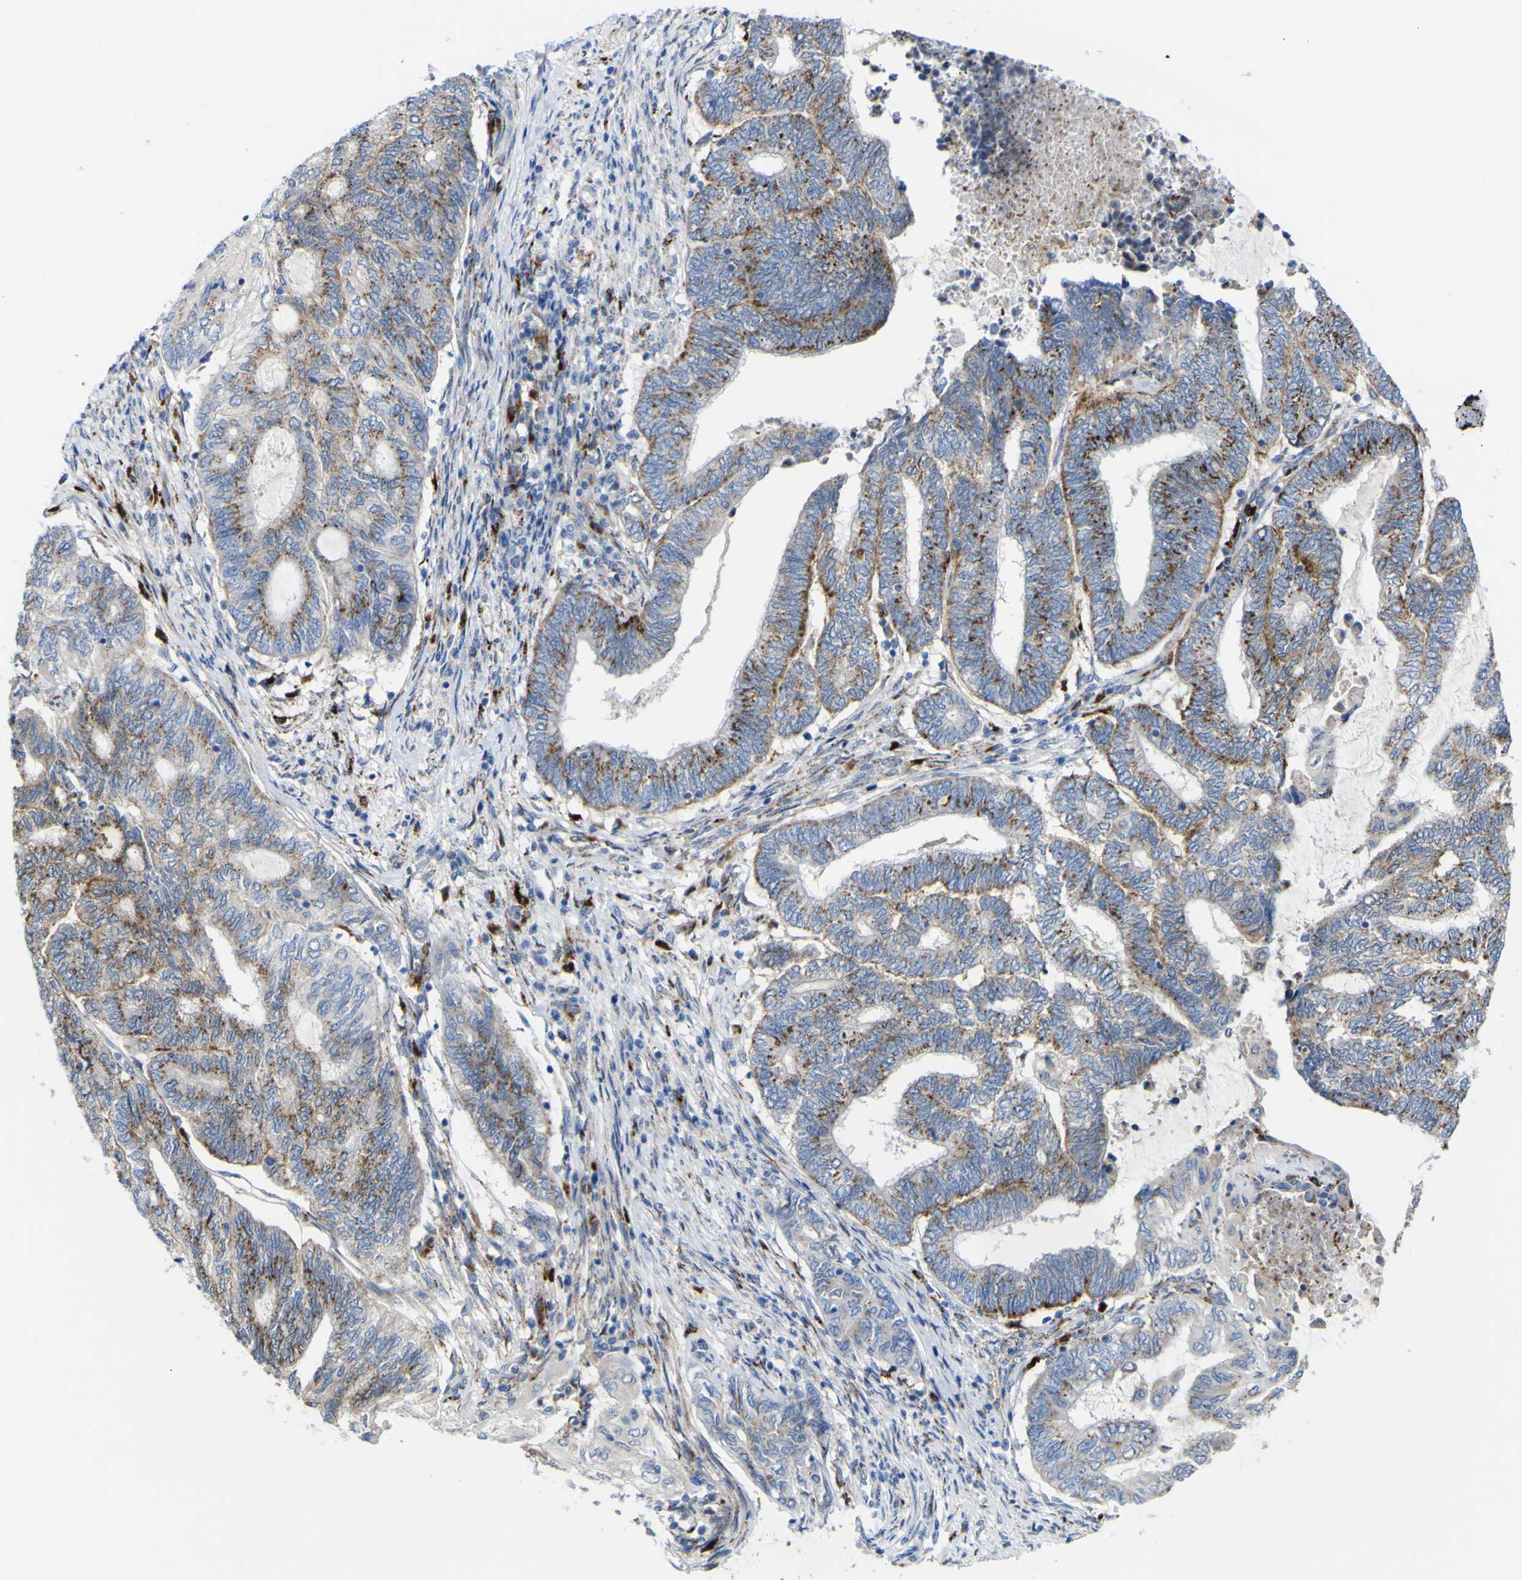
{"staining": {"intensity": "moderate", "quantity": ">75%", "location": "cytoplasmic/membranous"}, "tissue": "endometrial cancer", "cell_type": "Tumor cells", "image_type": "cancer", "snomed": [{"axis": "morphology", "description": "Adenocarcinoma, NOS"}, {"axis": "topography", "description": "Uterus"}, {"axis": "topography", "description": "Endometrium"}], "caption": "This is a photomicrograph of IHC staining of endometrial adenocarcinoma, which shows moderate staining in the cytoplasmic/membranous of tumor cells.", "gene": "PTPRF", "patient": {"sex": "female", "age": 70}}